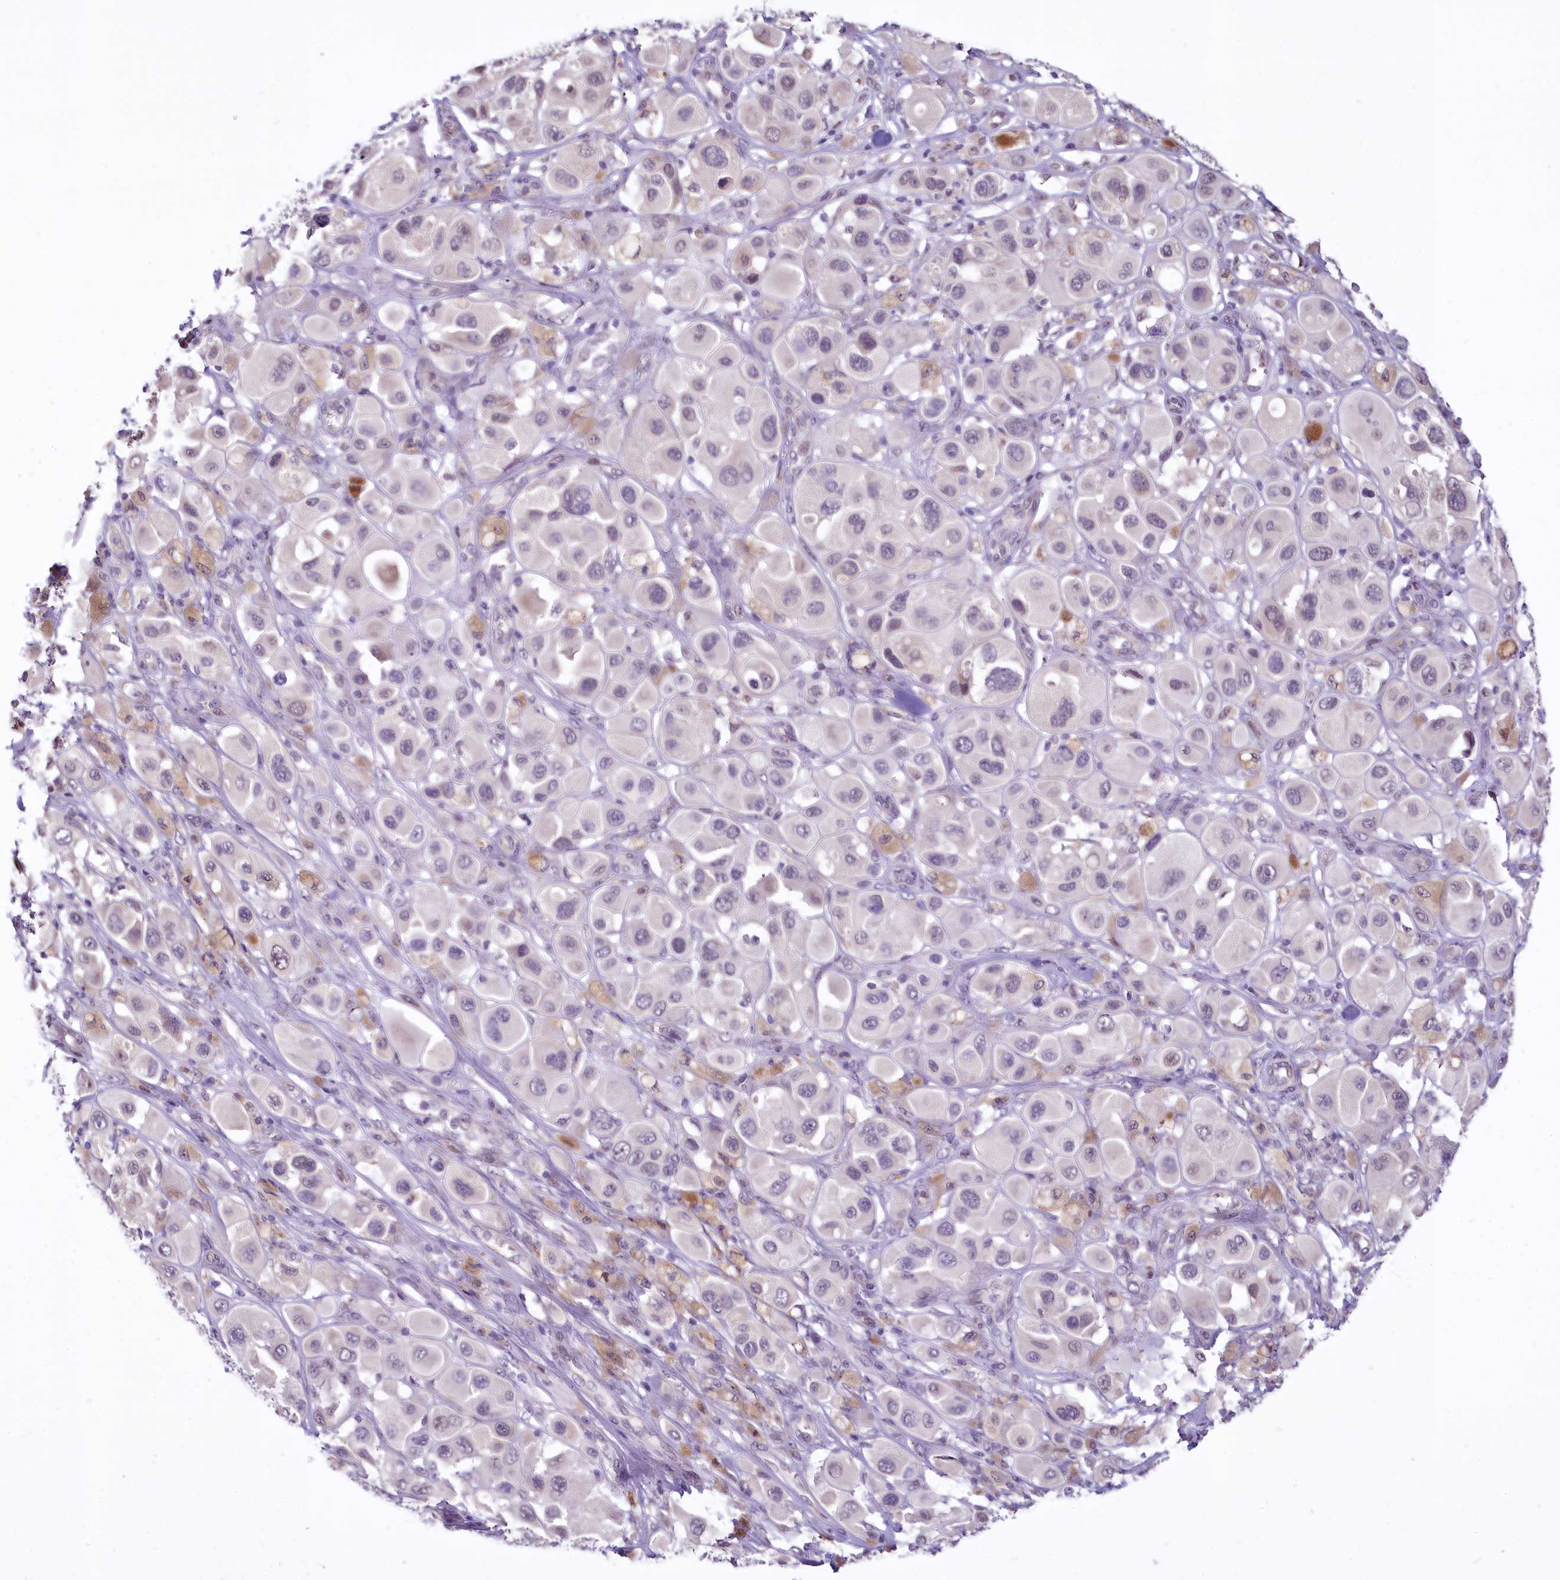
{"staining": {"intensity": "negative", "quantity": "none", "location": "none"}, "tissue": "melanoma", "cell_type": "Tumor cells", "image_type": "cancer", "snomed": [{"axis": "morphology", "description": "Malignant melanoma, Metastatic site"}, {"axis": "topography", "description": "Skin"}], "caption": "DAB (3,3'-diaminobenzidine) immunohistochemical staining of melanoma demonstrates no significant staining in tumor cells.", "gene": "BANK1", "patient": {"sex": "male", "age": 41}}